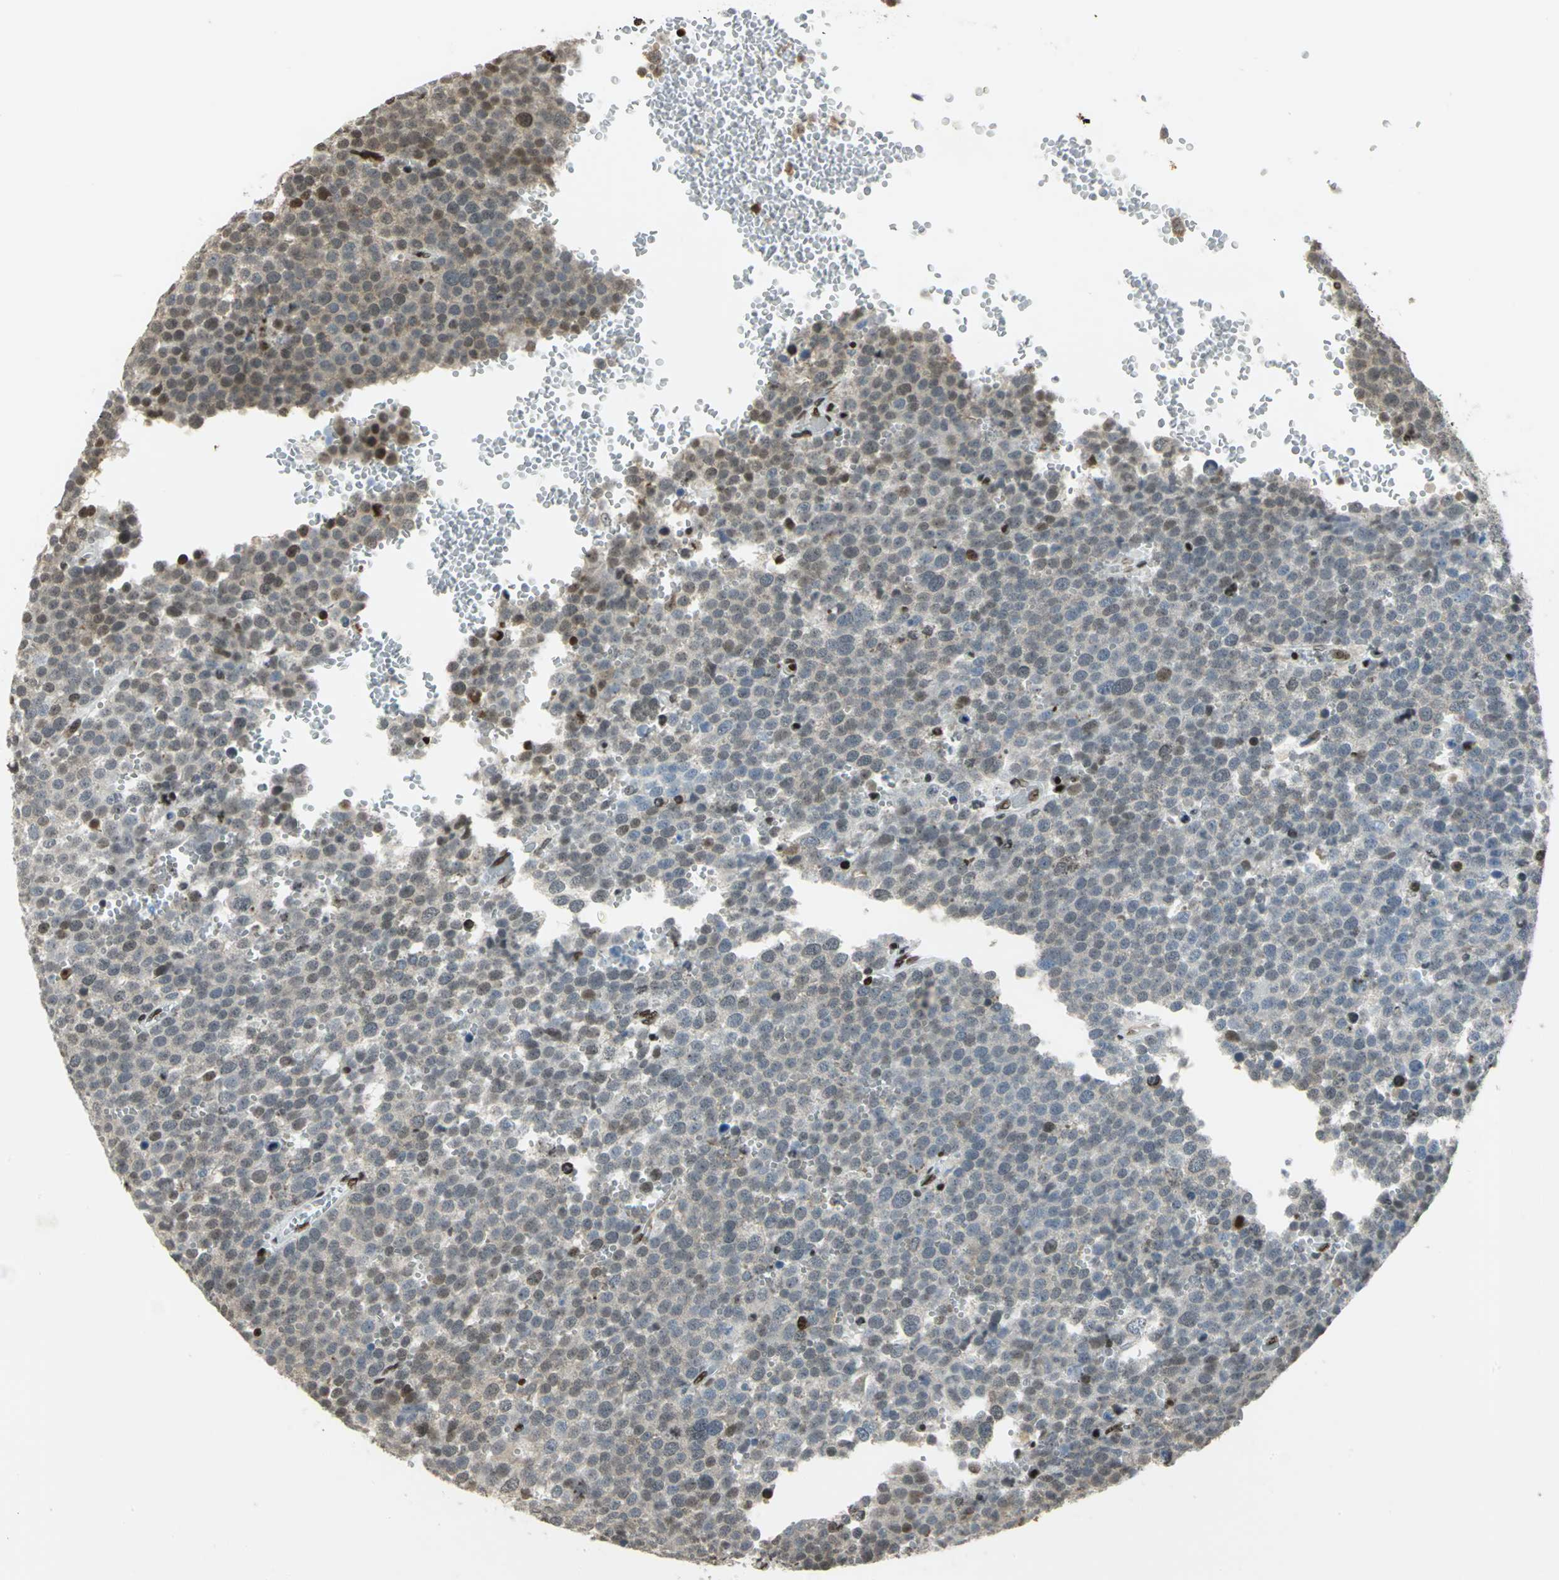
{"staining": {"intensity": "weak", "quantity": ">75%", "location": "cytoplasmic/membranous,nuclear"}, "tissue": "testis cancer", "cell_type": "Tumor cells", "image_type": "cancer", "snomed": [{"axis": "morphology", "description": "Seminoma, NOS"}, {"axis": "topography", "description": "Testis"}], "caption": "Testis cancer (seminoma) stained with IHC exhibits weak cytoplasmic/membranous and nuclear positivity in about >75% of tumor cells.", "gene": "HMGB1", "patient": {"sex": "male", "age": 71}}